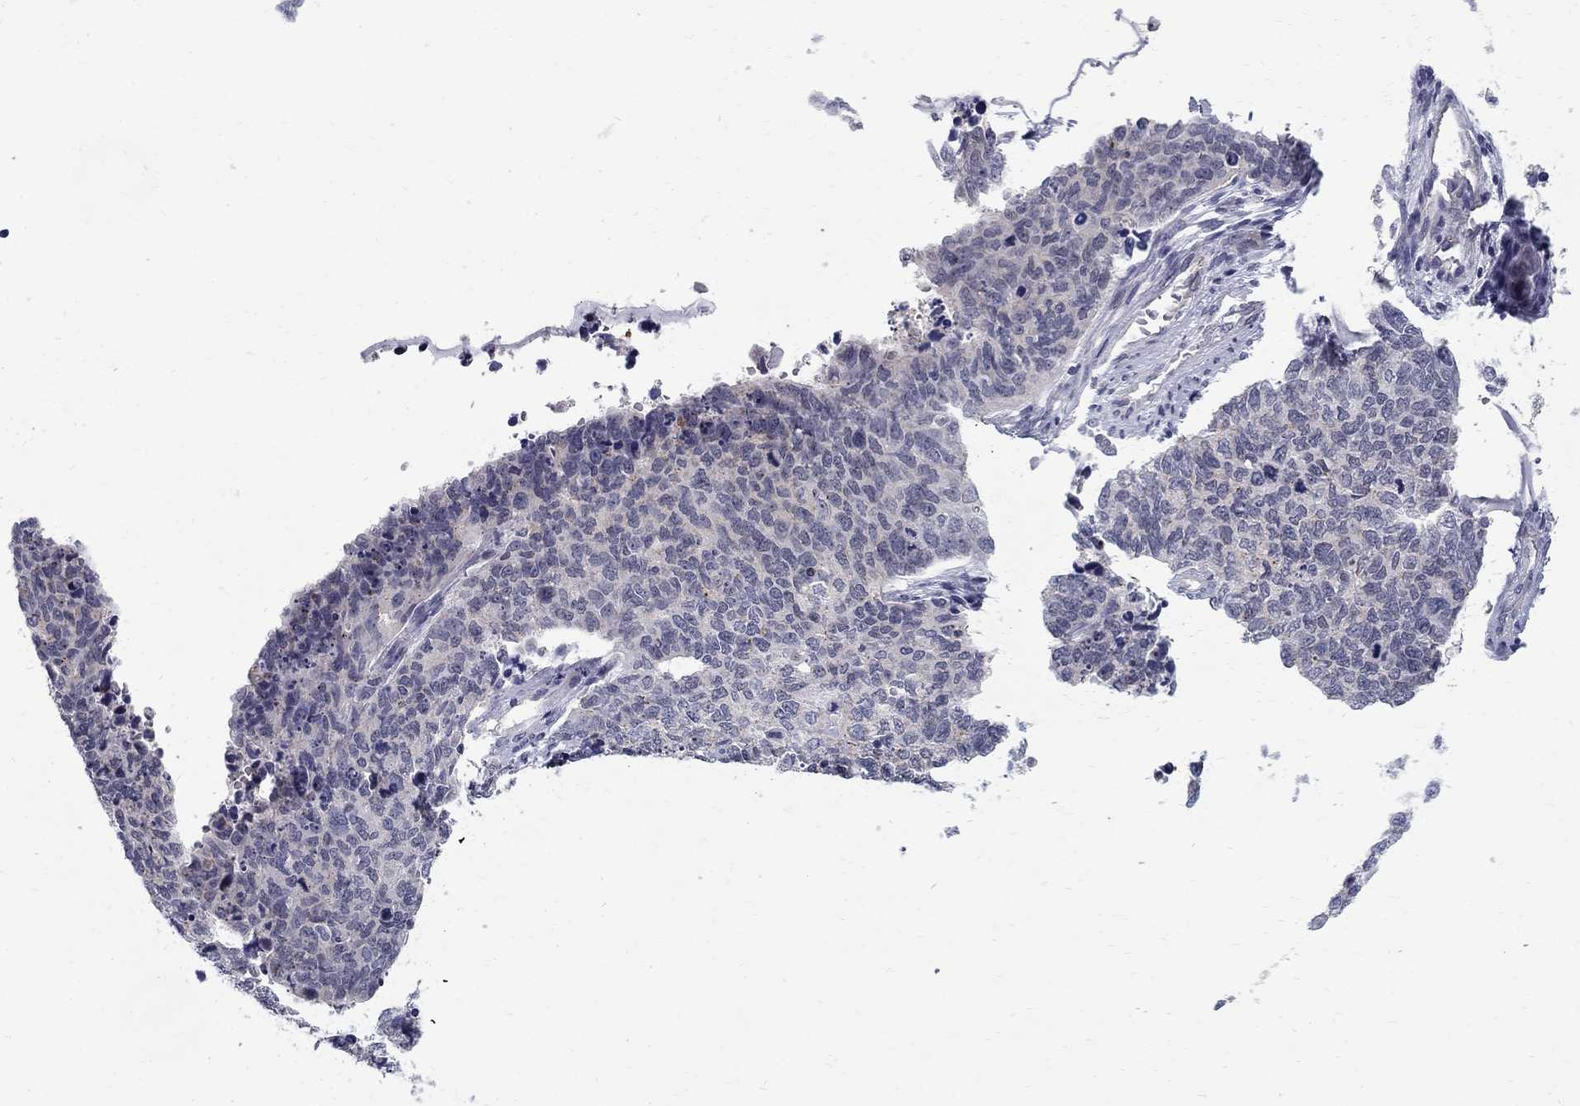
{"staining": {"intensity": "negative", "quantity": "none", "location": "none"}, "tissue": "cervical cancer", "cell_type": "Tumor cells", "image_type": "cancer", "snomed": [{"axis": "morphology", "description": "Squamous cell carcinoma, NOS"}, {"axis": "topography", "description": "Cervix"}], "caption": "Cervical squamous cell carcinoma was stained to show a protein in brown. There is no significant staining in tumor cells. (Brightfield microscopy of DAB (3,3'-diaminobenzidine) IHC at high magnification).", "gene": "CLIC6", "patient": {"sex": "female", "age": 63}}